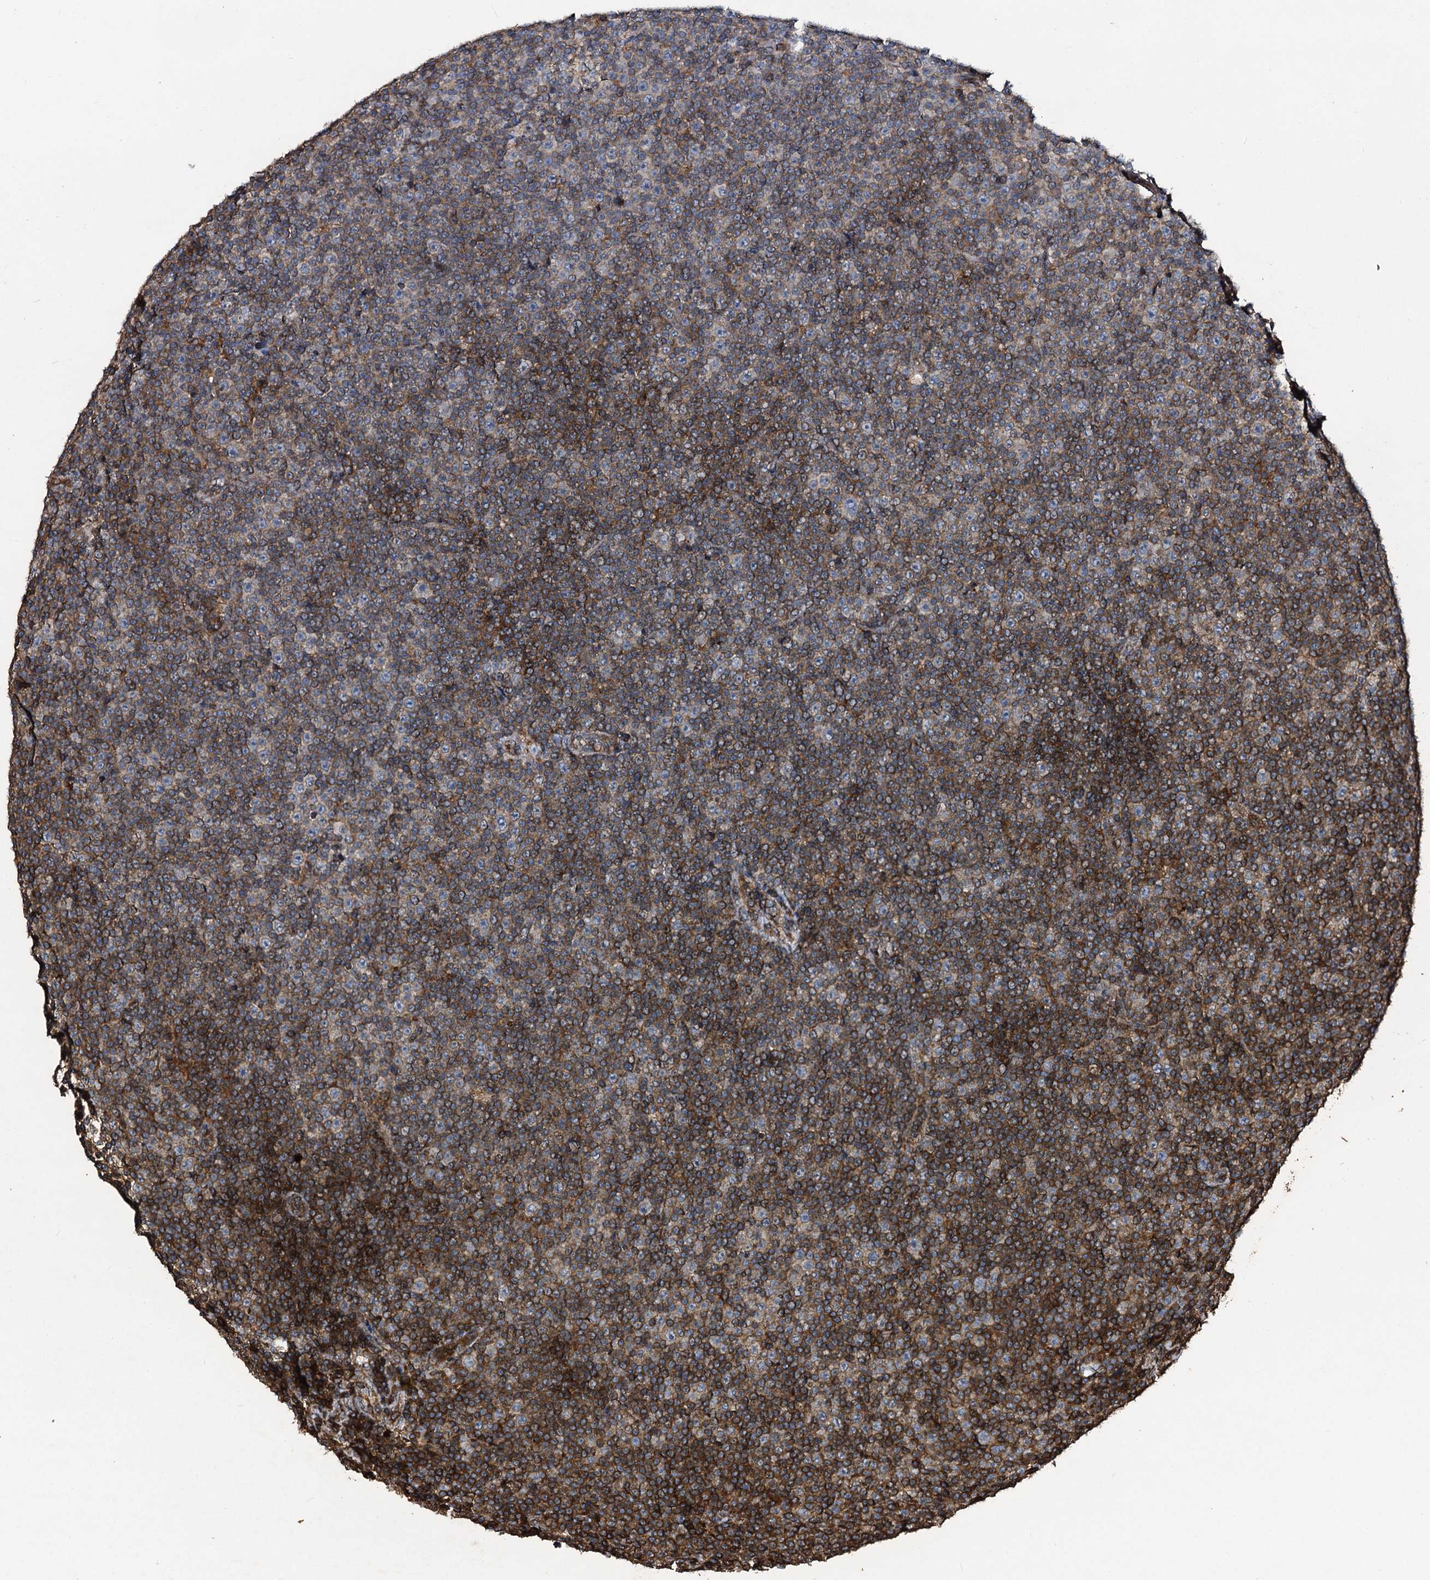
{"staining": {"intensity": "moderate", "quantity": "25%-75%", "location": "cytoplasmic/membranous"}, "tissue": "lymphoma", "cell_type": "Tumor cells", "image_type": "cancer", "snomed": [{"axis": "morphology", "description": "Malignant lymphoma, non-Hodgkin's type, Low grade"}, {"axis": "topography", "description": "Lymph node"}], "caption": "The image demonstrates a brown stain indicating the presence of a protein in the cytoplasmic/membranous of tumor cells in lymphoma.", "gene": "NOTCH2NLA", "patient": {"sex": "female", "age": 67}}